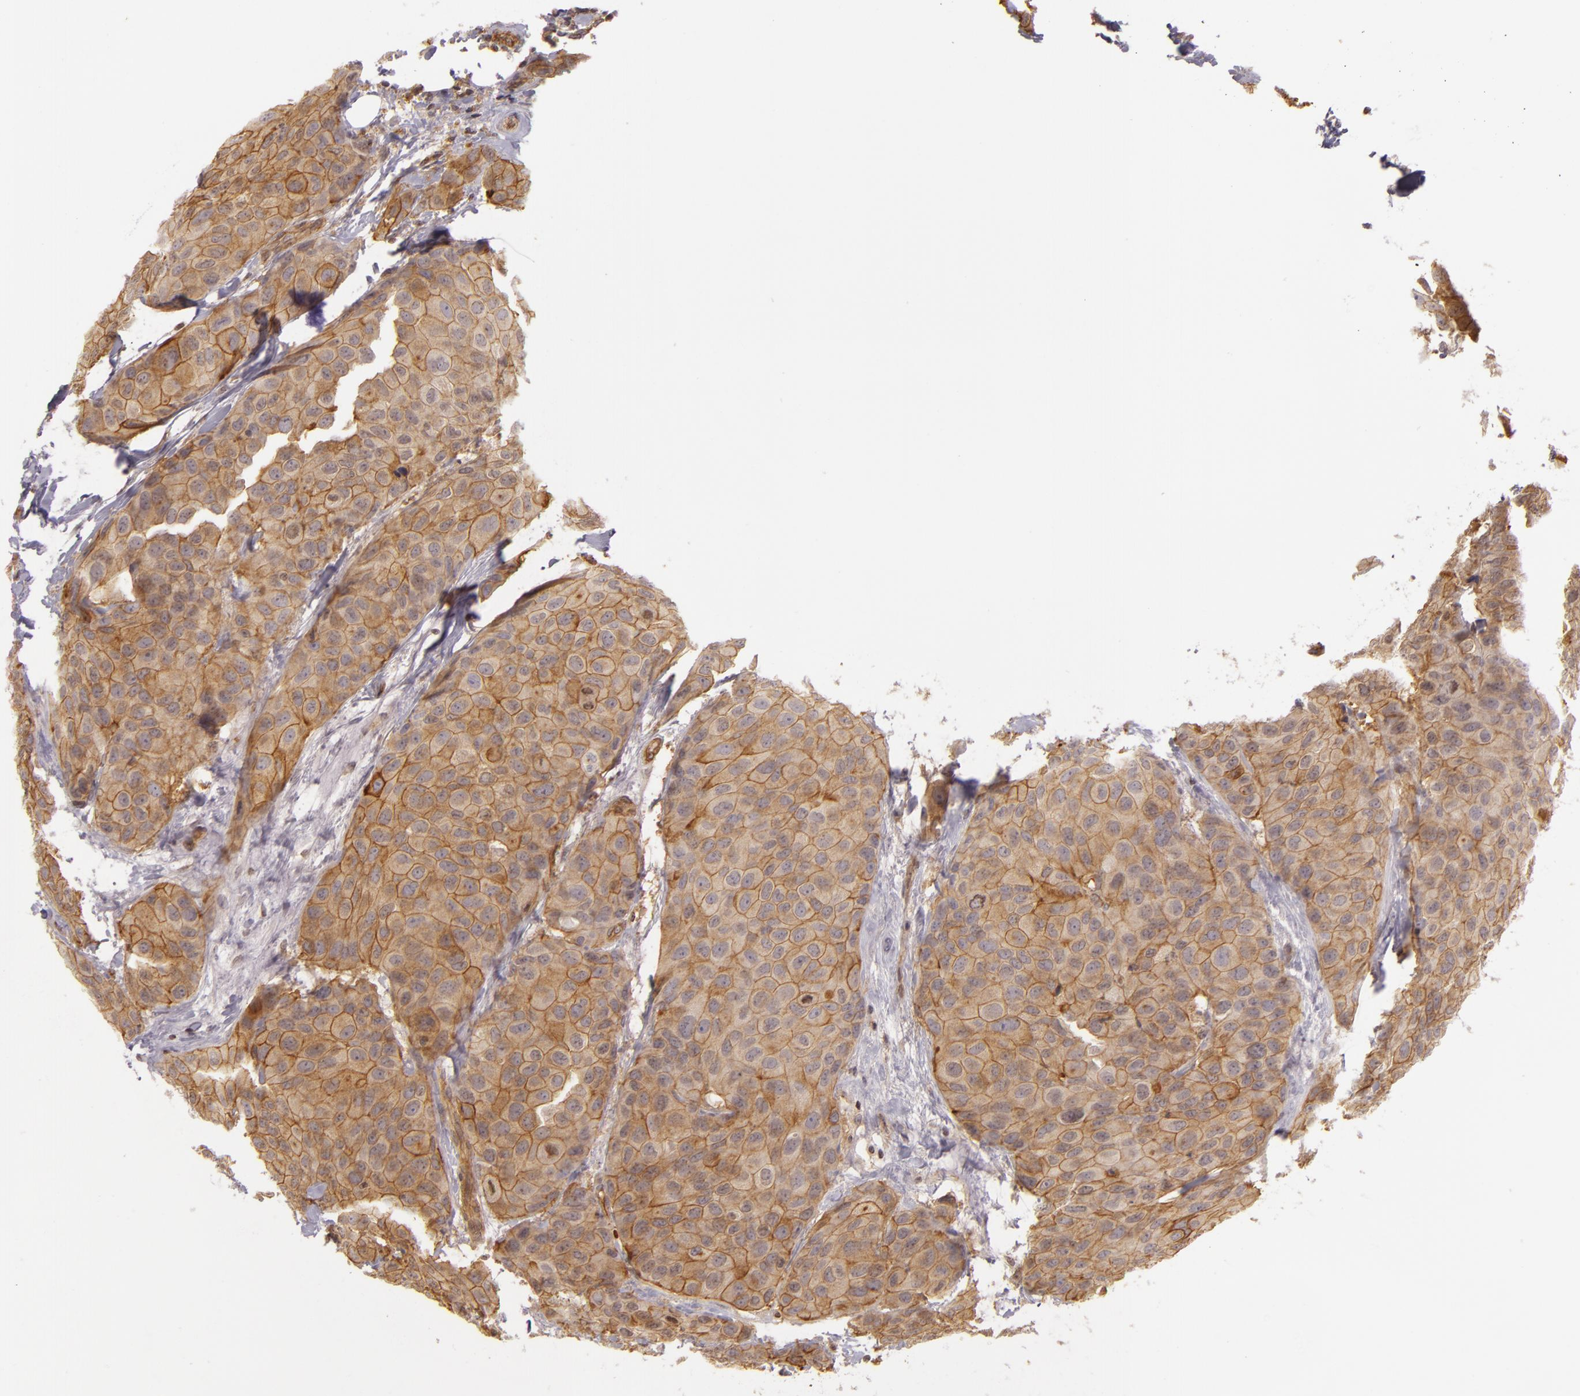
{"staining": {"intensity": "weak", "quantity": ">75%", "location": "cytoplasmic/membranous"}, "tissue": "breast cancer", "cell_type": "Tumor cells", "image_type": "cancer", "snomed": [{"axis": "morphology", "description": "Duct carcinoma"}, {"axis": "topography", "description": "Breast"}], "caption": "Immunohistochemical staining of human invasive ductal carcinoma (breast) reveals weak cytoplasmic/membranous protein staining in approximately >75% of tumor cells. The protein is stained brown, and the nuclei are stained in blue (DAB IHC with brightfield microscopy, high magnification).", "gene": "CD59", "patient": {"sex": "female", "age": 68}}